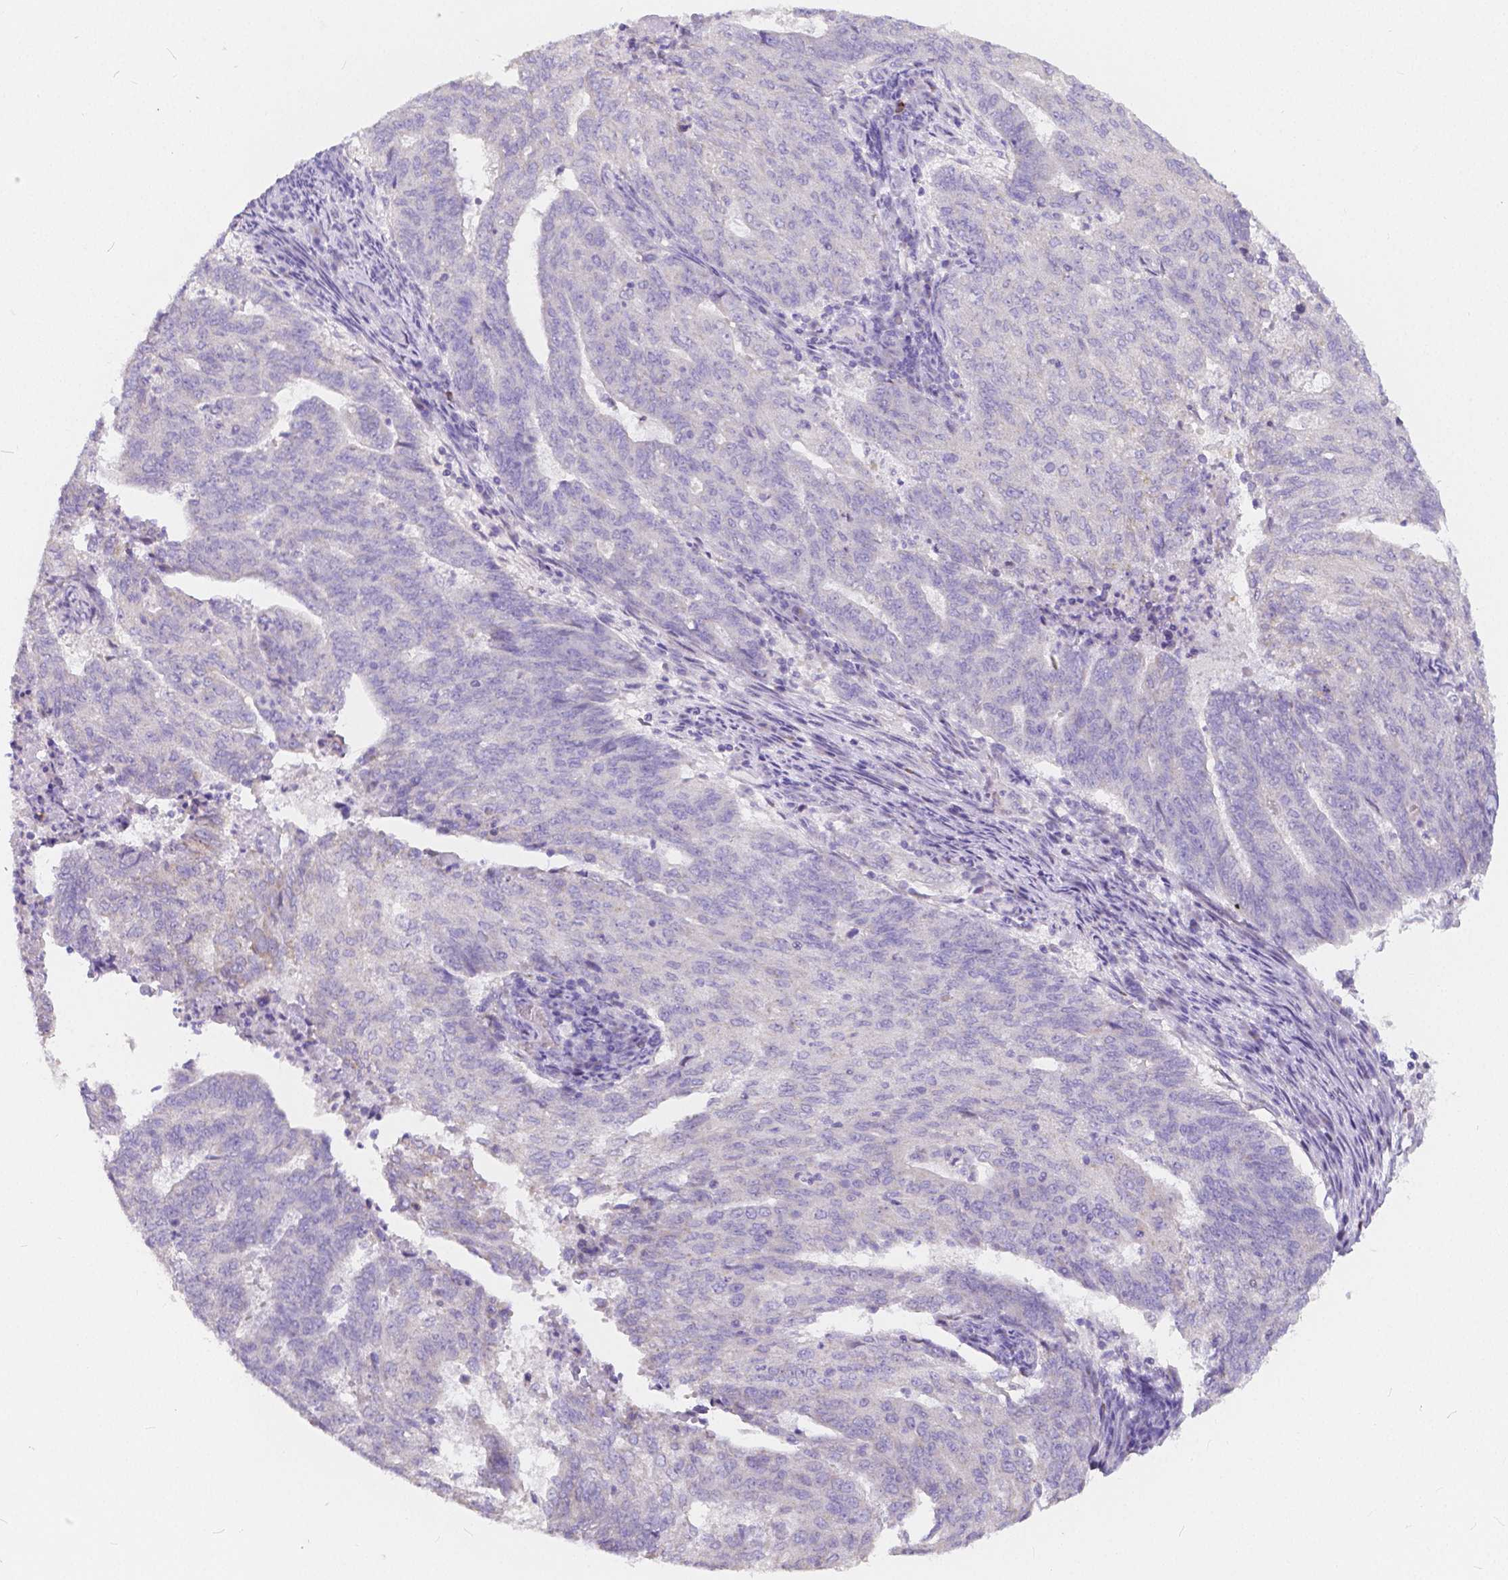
{"staining": {"intensity": "negative", "quantity": "none", "location": "none"}, "tissue": "endometrial cancer", "cell_type": "Tumor cells", "image_type": "cancer", "snomed": [{"axis": "morphology", "description": "Adenocarcinoma, NOS"}, {"axis": "topography", "description": "Endometrium"}], "caption": "Immunohistochemistry histopathology image of endometrial adenocarcinoma stained for a protein (brown), which shows no positivity in tumor cells.", "gene": "RNF186", "patient": {"sex": "female", "age": 82}}